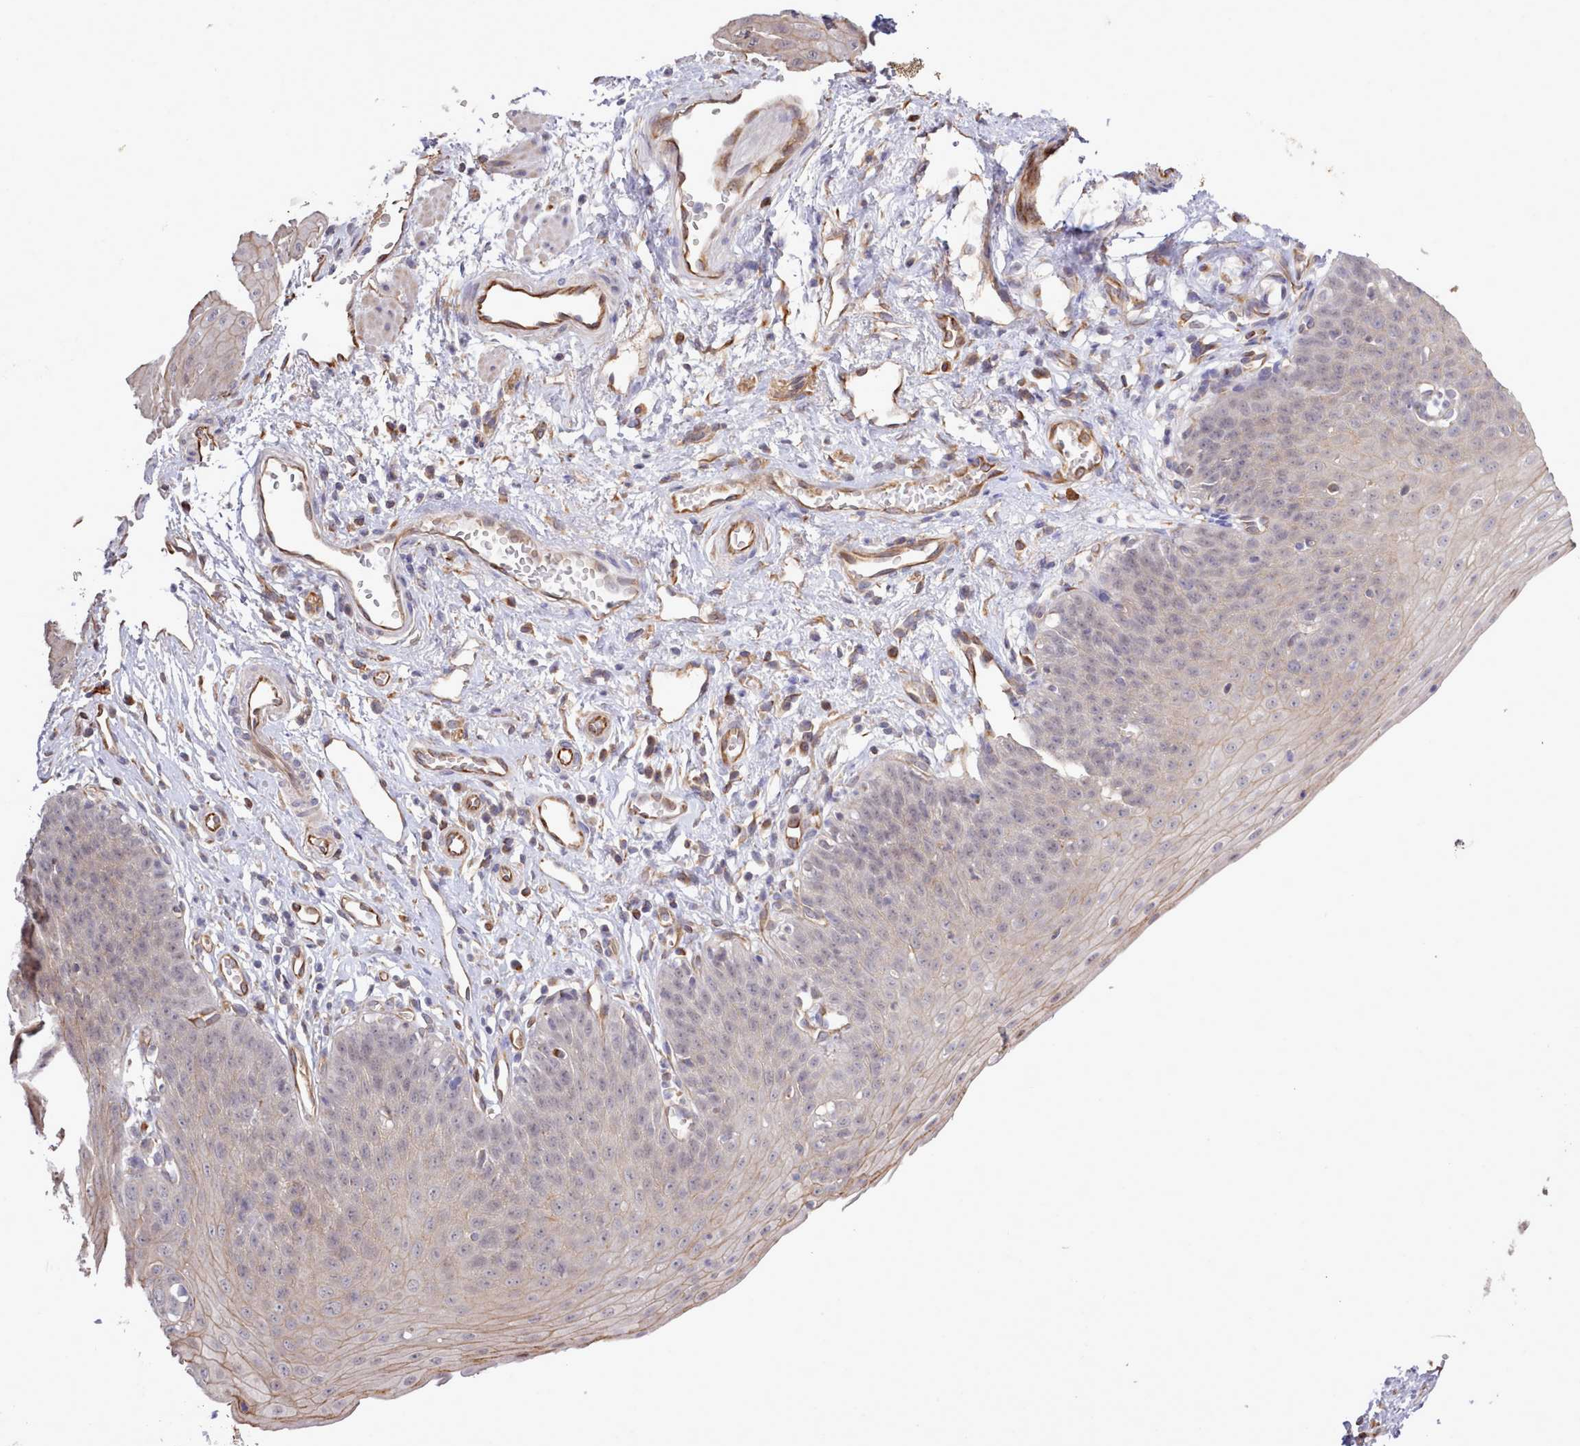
{"staining": {"intensity": "weak", "quantity": "25%-75%", "location": "cytoplasmic/membranous,nuclear"}, "tissue": "esophagus", "cell_type": "Squamous epithelial cells", "image_type": "normal", "snomed": [{"axis": "morphology", "description": "Normal tissue, NOS"}, {"axis": "topography", "description": "Esophagus"}], "caption": "The histopathology image demonstrates immunohistochemical staining of normal esophagus. There is weak cytoplasmic/membranous,nuclear expression is seen in approximately 25%-75% of squamous epithelial cells.", "gene": "ZC3H13", "patient": {"sex": "male", "age": 71}}